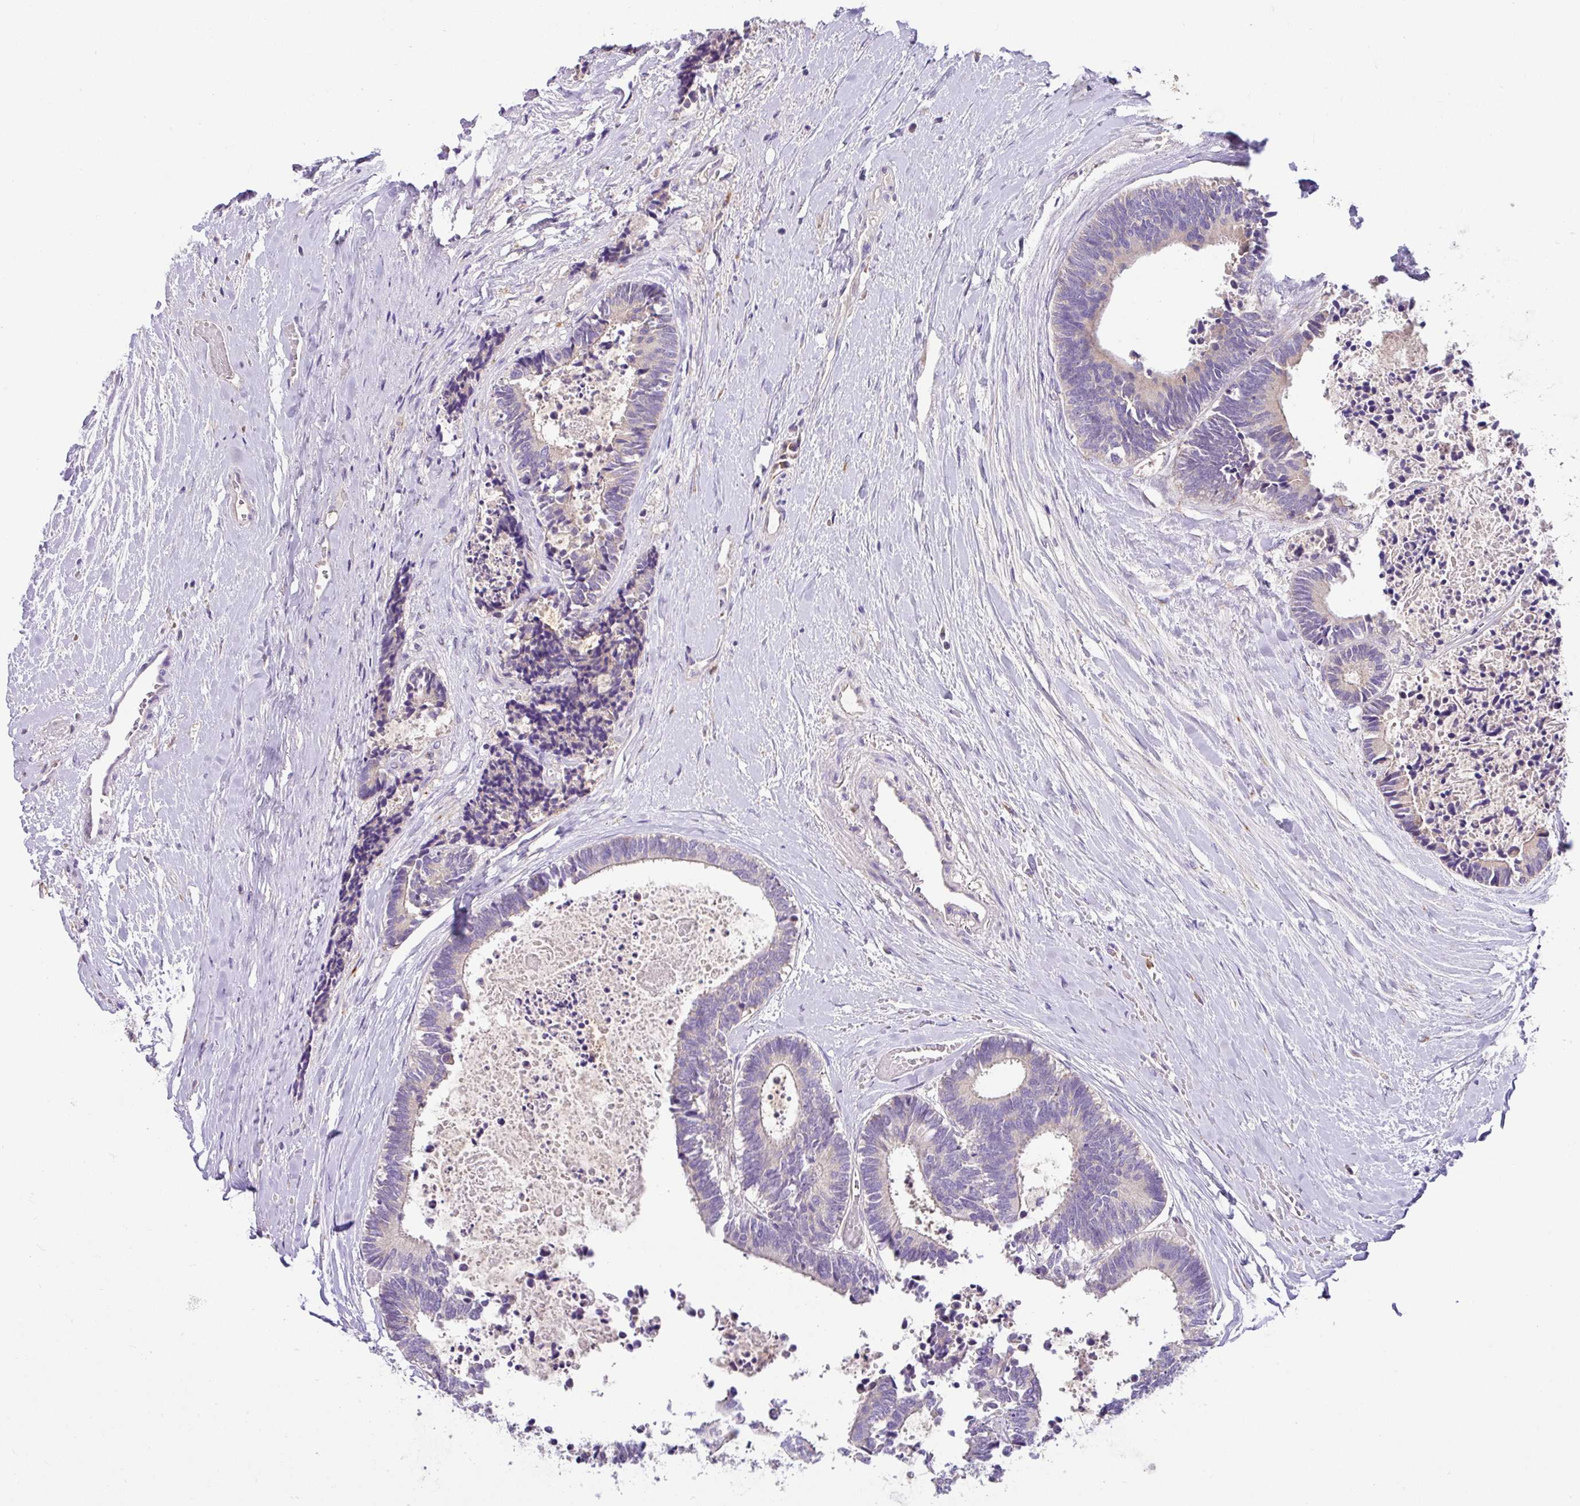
{"staining": {"intensity": "negative", "quantity": "none", "location": "none"}, "tissue": "colorectal cancer", "cell_type": "Tumor cells", "image_type": "cancer", "snomed": [{"axis": "morphology", "description": "Adenocarcinoma, NOS"}, {"axis": "topography", "description": "Colon"}, {"axis": "topography", "description": "Rectum"}], "caption": "The micrograph shows no staining of tumor cells in colorectal cancer.", "gene": "CRISP3", "patient": {"sex": "male", "age": 57}}